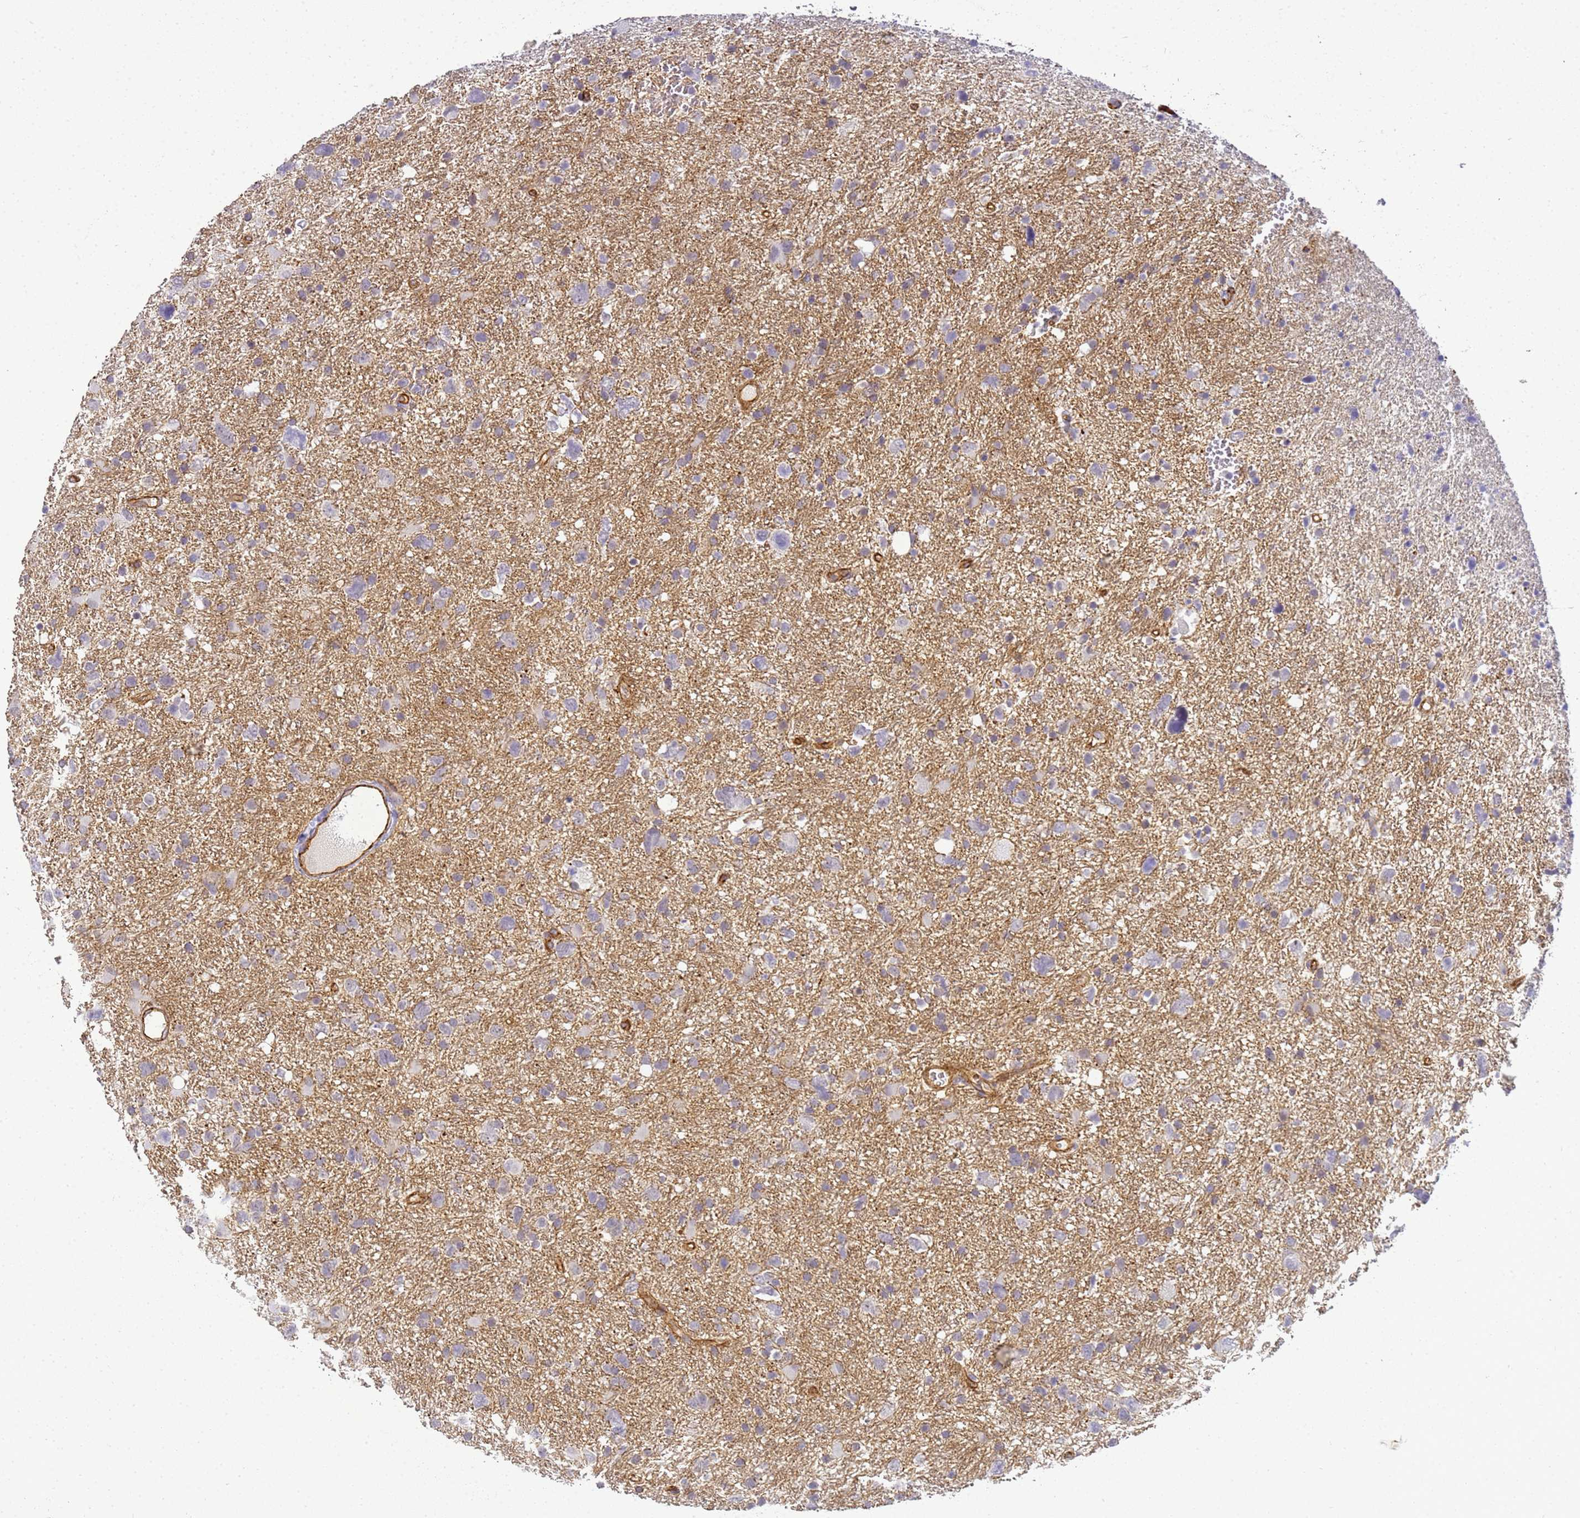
{"staining": {"intensity": "negative", "quantity": "none", "location": "none"}, "tissue": "glioma", "cell_type": "Tumor cells", "image_type": "cancer", "snomed": [{"axis": "morphology", "description": "Glioma, malignant, High grade"}, {"axis": "topography", "description": "Brain"}], "caption": "Tumor cells show no significant protein staining in glioma.", "gene": "GON4L", "patient": {"sex": "male", "age": 61}}